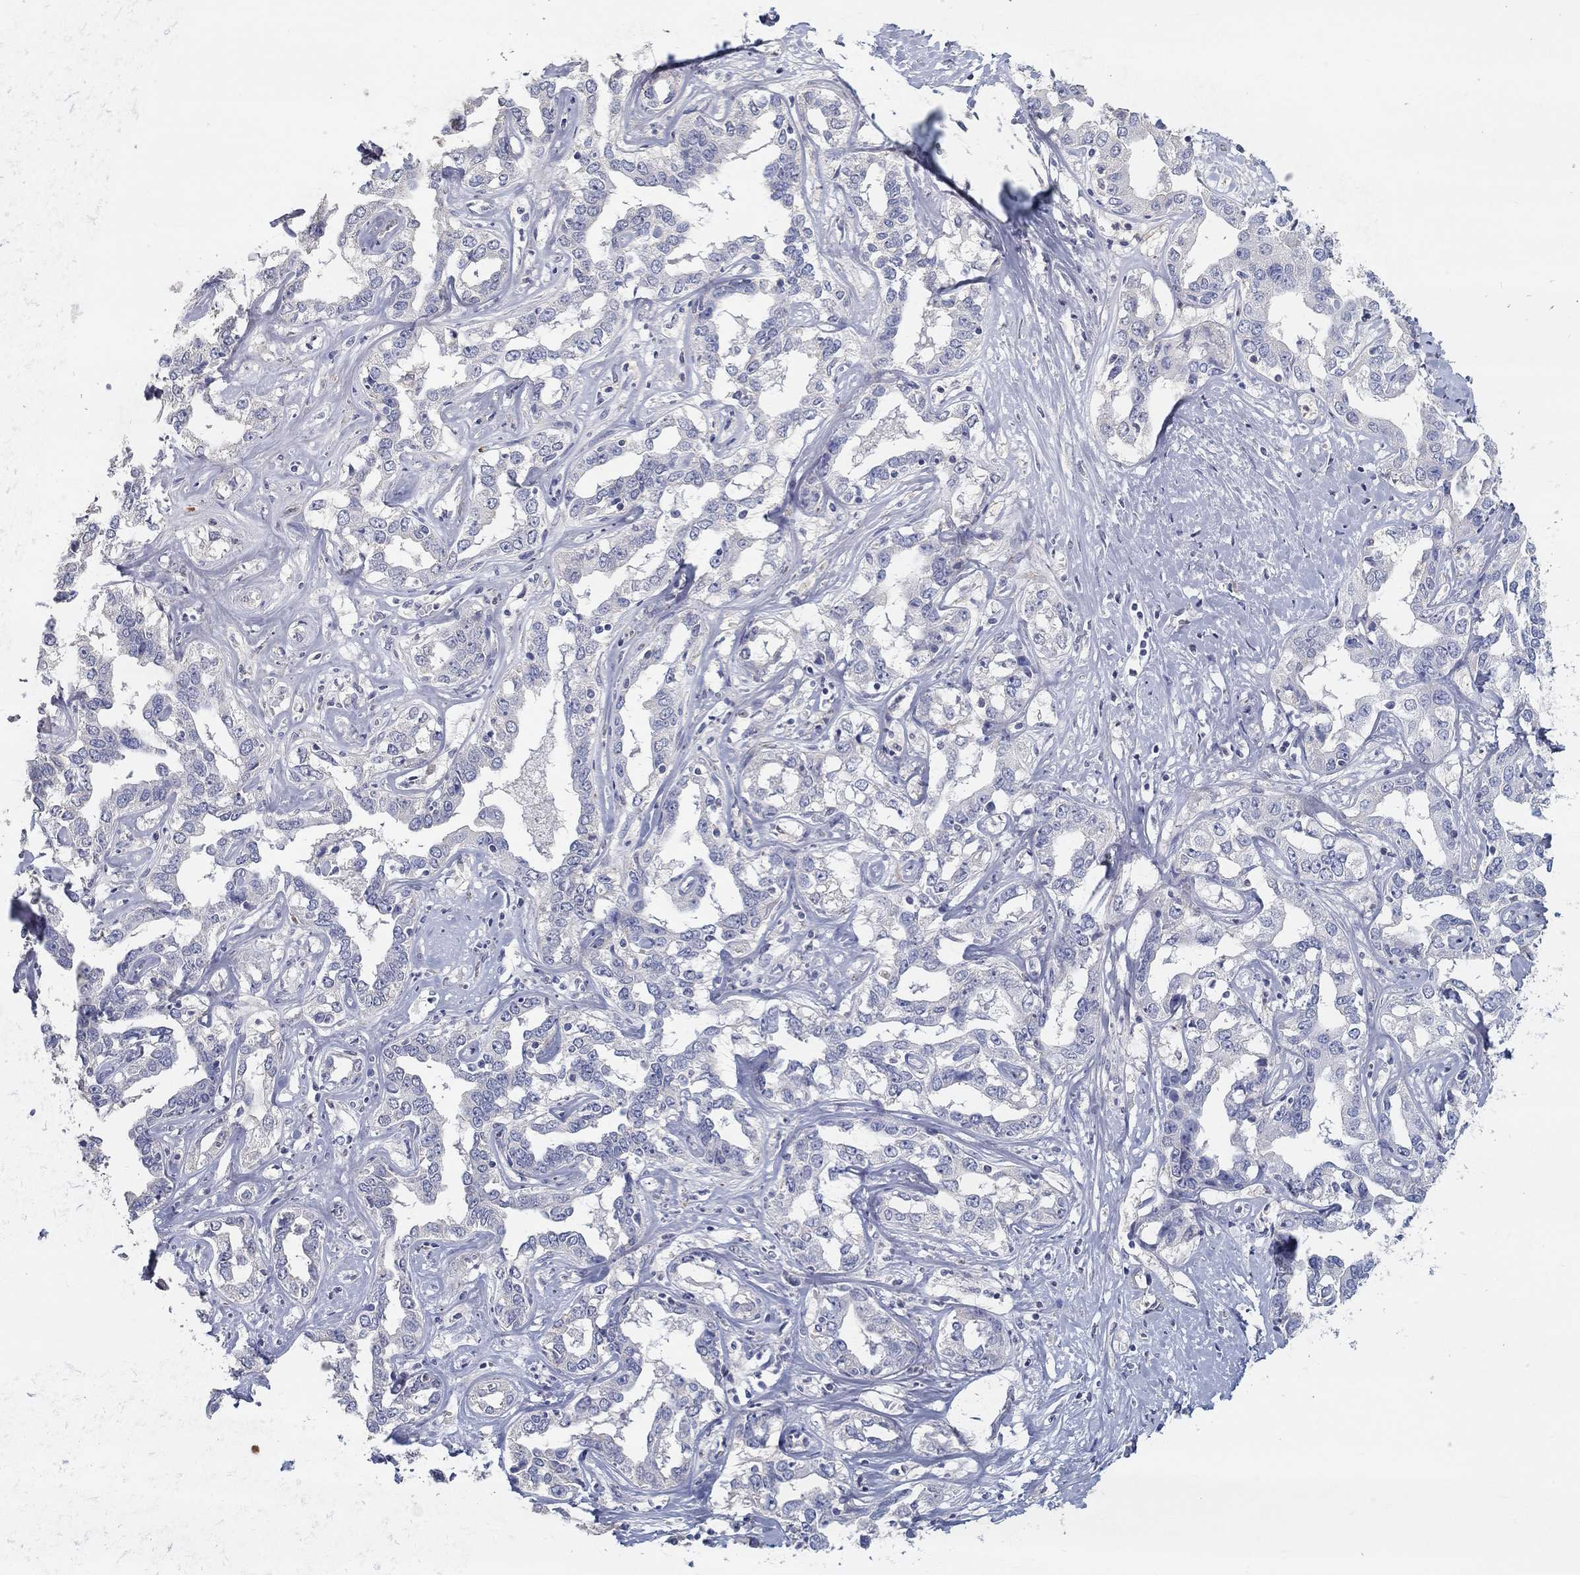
{"staining": {"intensity": "negative", "quantity": "none", "location": "none"}, "tissue": "liver cancer", "cell_type": "Tumor cells", "image_type": "cancer", "snomed": [{"axis": "morphology", "description": "Cholangiocarcinoma"}, {"axis": "topography", "description": "Liver"}], "caption": "An immunohistochemistry image of liver cholangiocarcinoma is shown. There is no staining in tumor cells of liver cholangiocarcinoma.", "gene": "FGF2", "patient": {"sex": "male", "age": 59}}